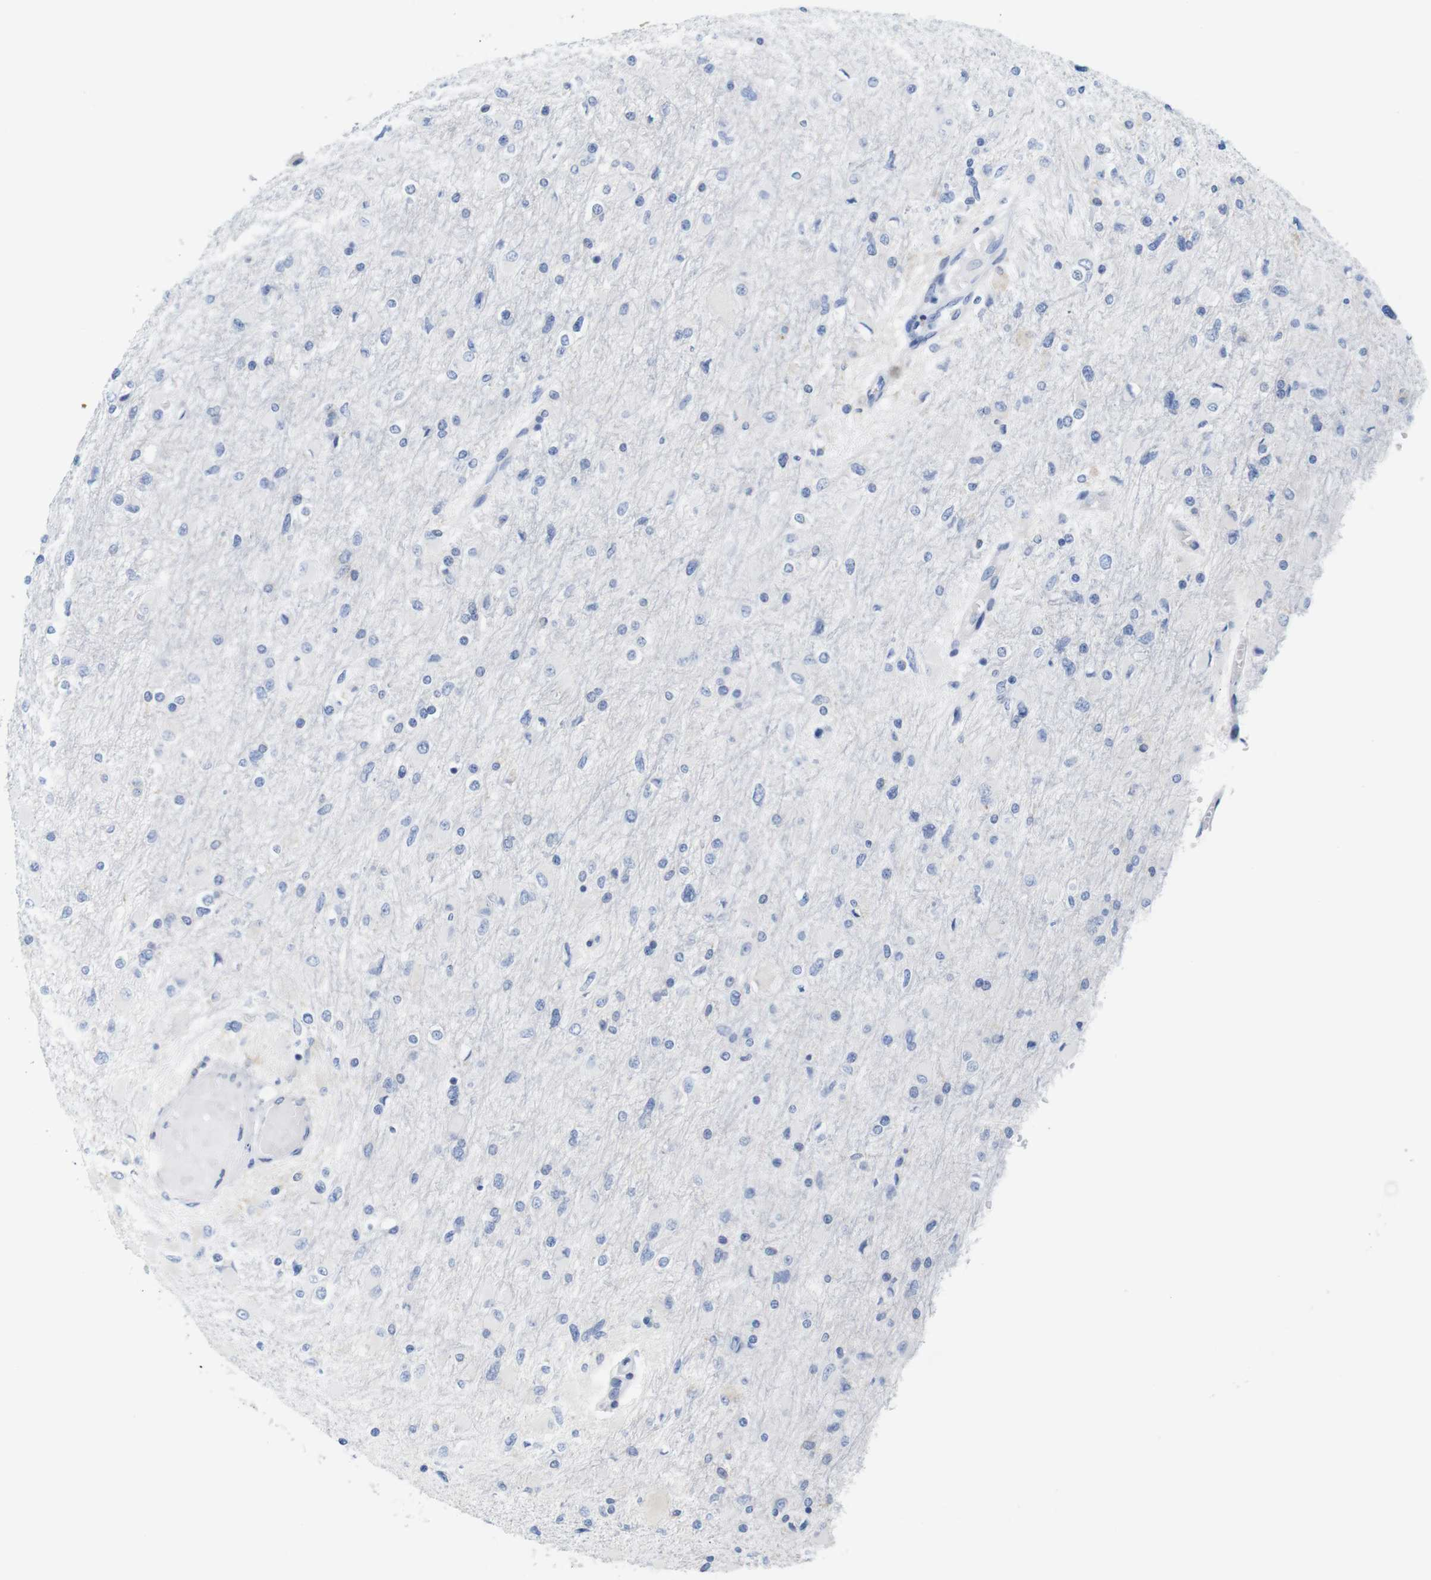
{"staining": {"intensity": "negative", "quantity": "none", "location": "none"}, "tissue": "glioma", "cell_type": "Tumor cells", "image_type": "cancer", "snomed": [{"axis": "morphology", "description": "Glioma, malignant, High grade"}, {"axis": "topography", "description": "Cerebral cortex"}], "caption": "Human malignant glioma (high-grade) stained for a protein using IHC demonstrates no positivity in tumor cells.", "gene": "NEBL", "patient": {"sex": "female", "age": 36}}